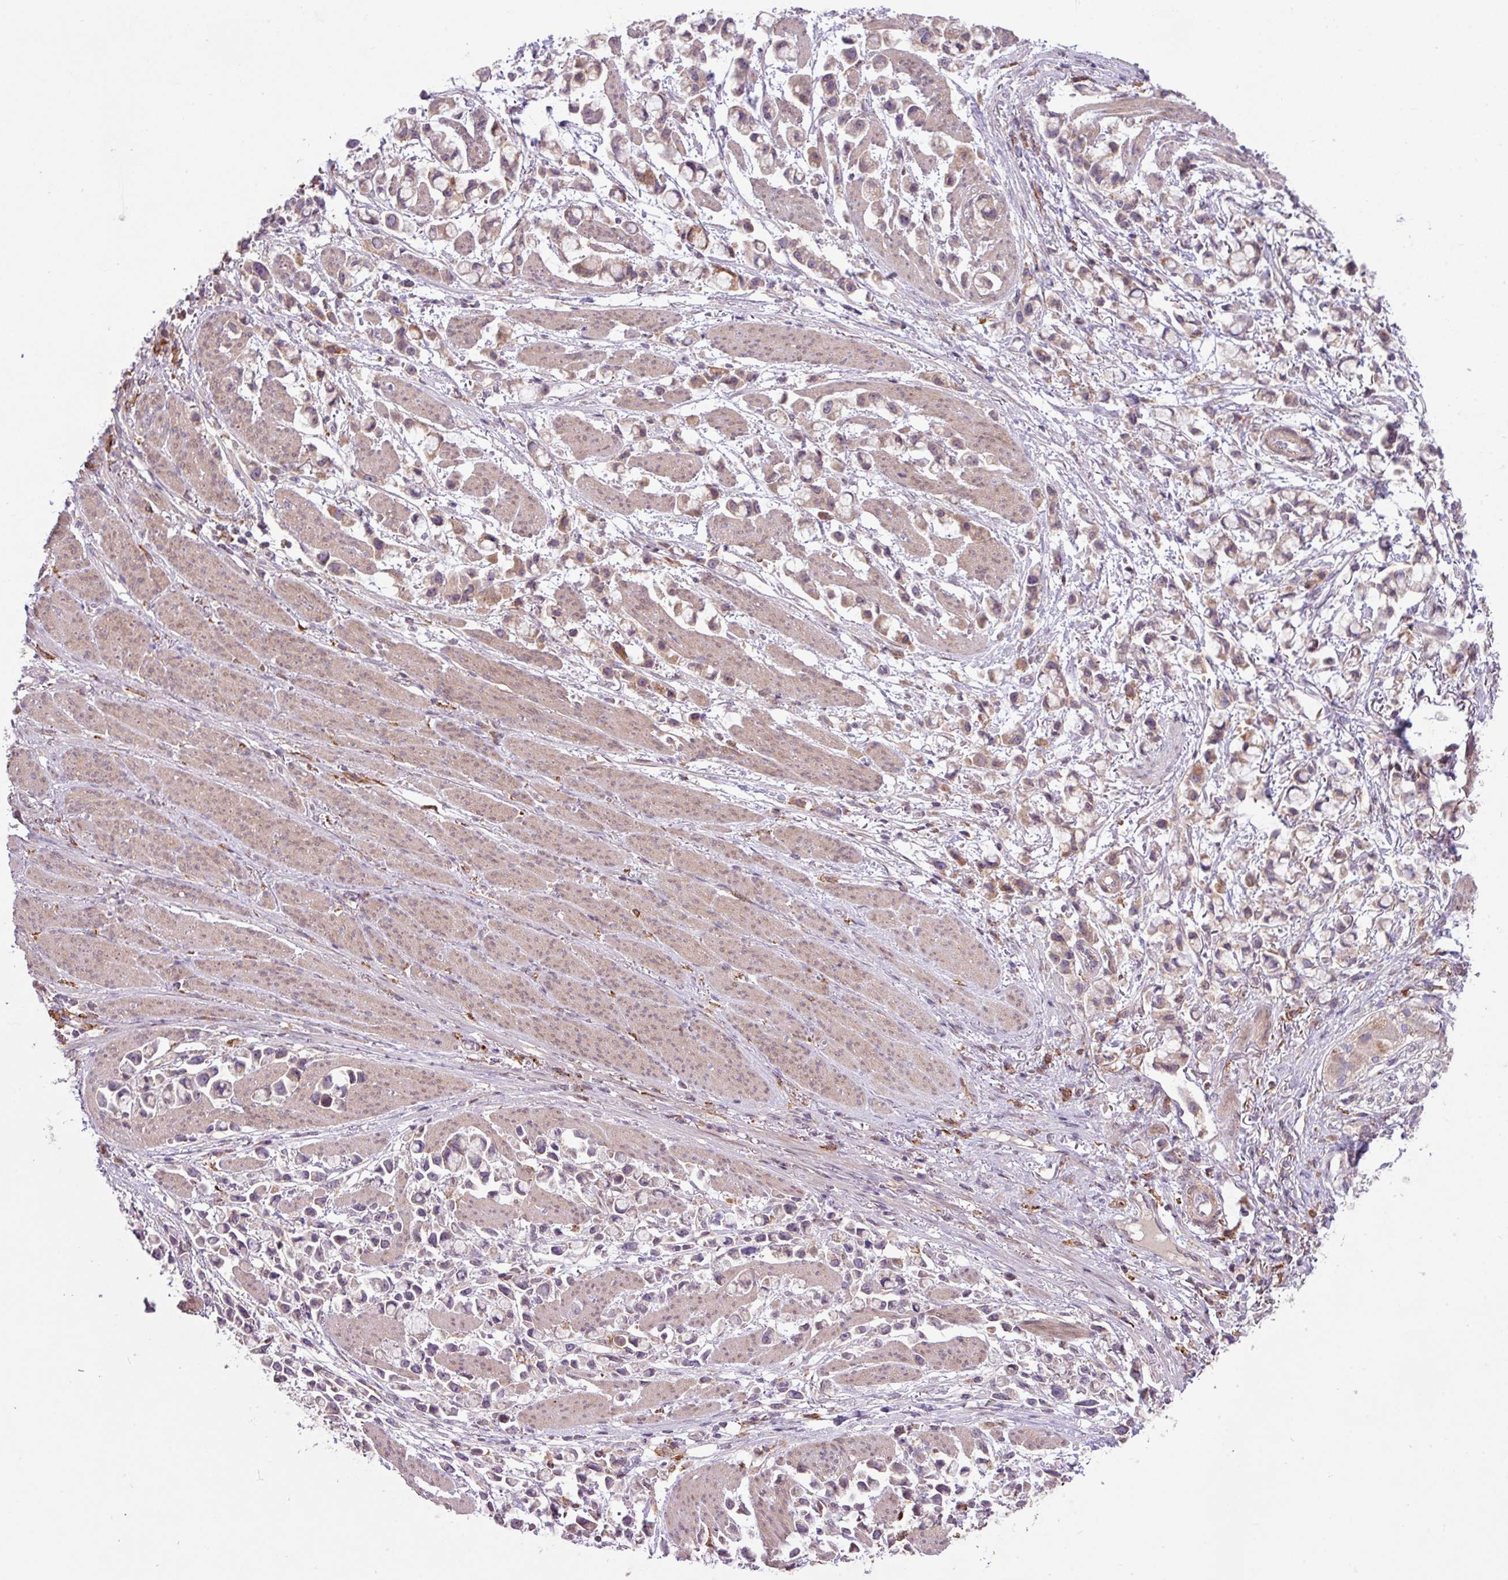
{"staining": {"intensity": "weak", "quantity": "25%-75%", "location": "cytoplasmic/membranous"}, "tissue": "stomach cancer", "cell_type": "Tumor cells", "image_type": "cancer", "snomed": [{"axis": "morphology", "description": "Adenocarcinoma, NOS"}, {"axis": "topography", "description": "Stomach"}], "caption": "The histopathology image reveals staining of stomach adenocarcinoma, revealing weak cytoplasmic/membranous protein staining (brown color) within tumor cells. The protein of interest is stained brown, and the nuclei are stained in blue (DAB (3,3'-diaminobenzidine) IHC with brightfield microscopy, high magnification).", "gene": "ARHGEF25", "patient": {"sex": "female", "age": 81}}